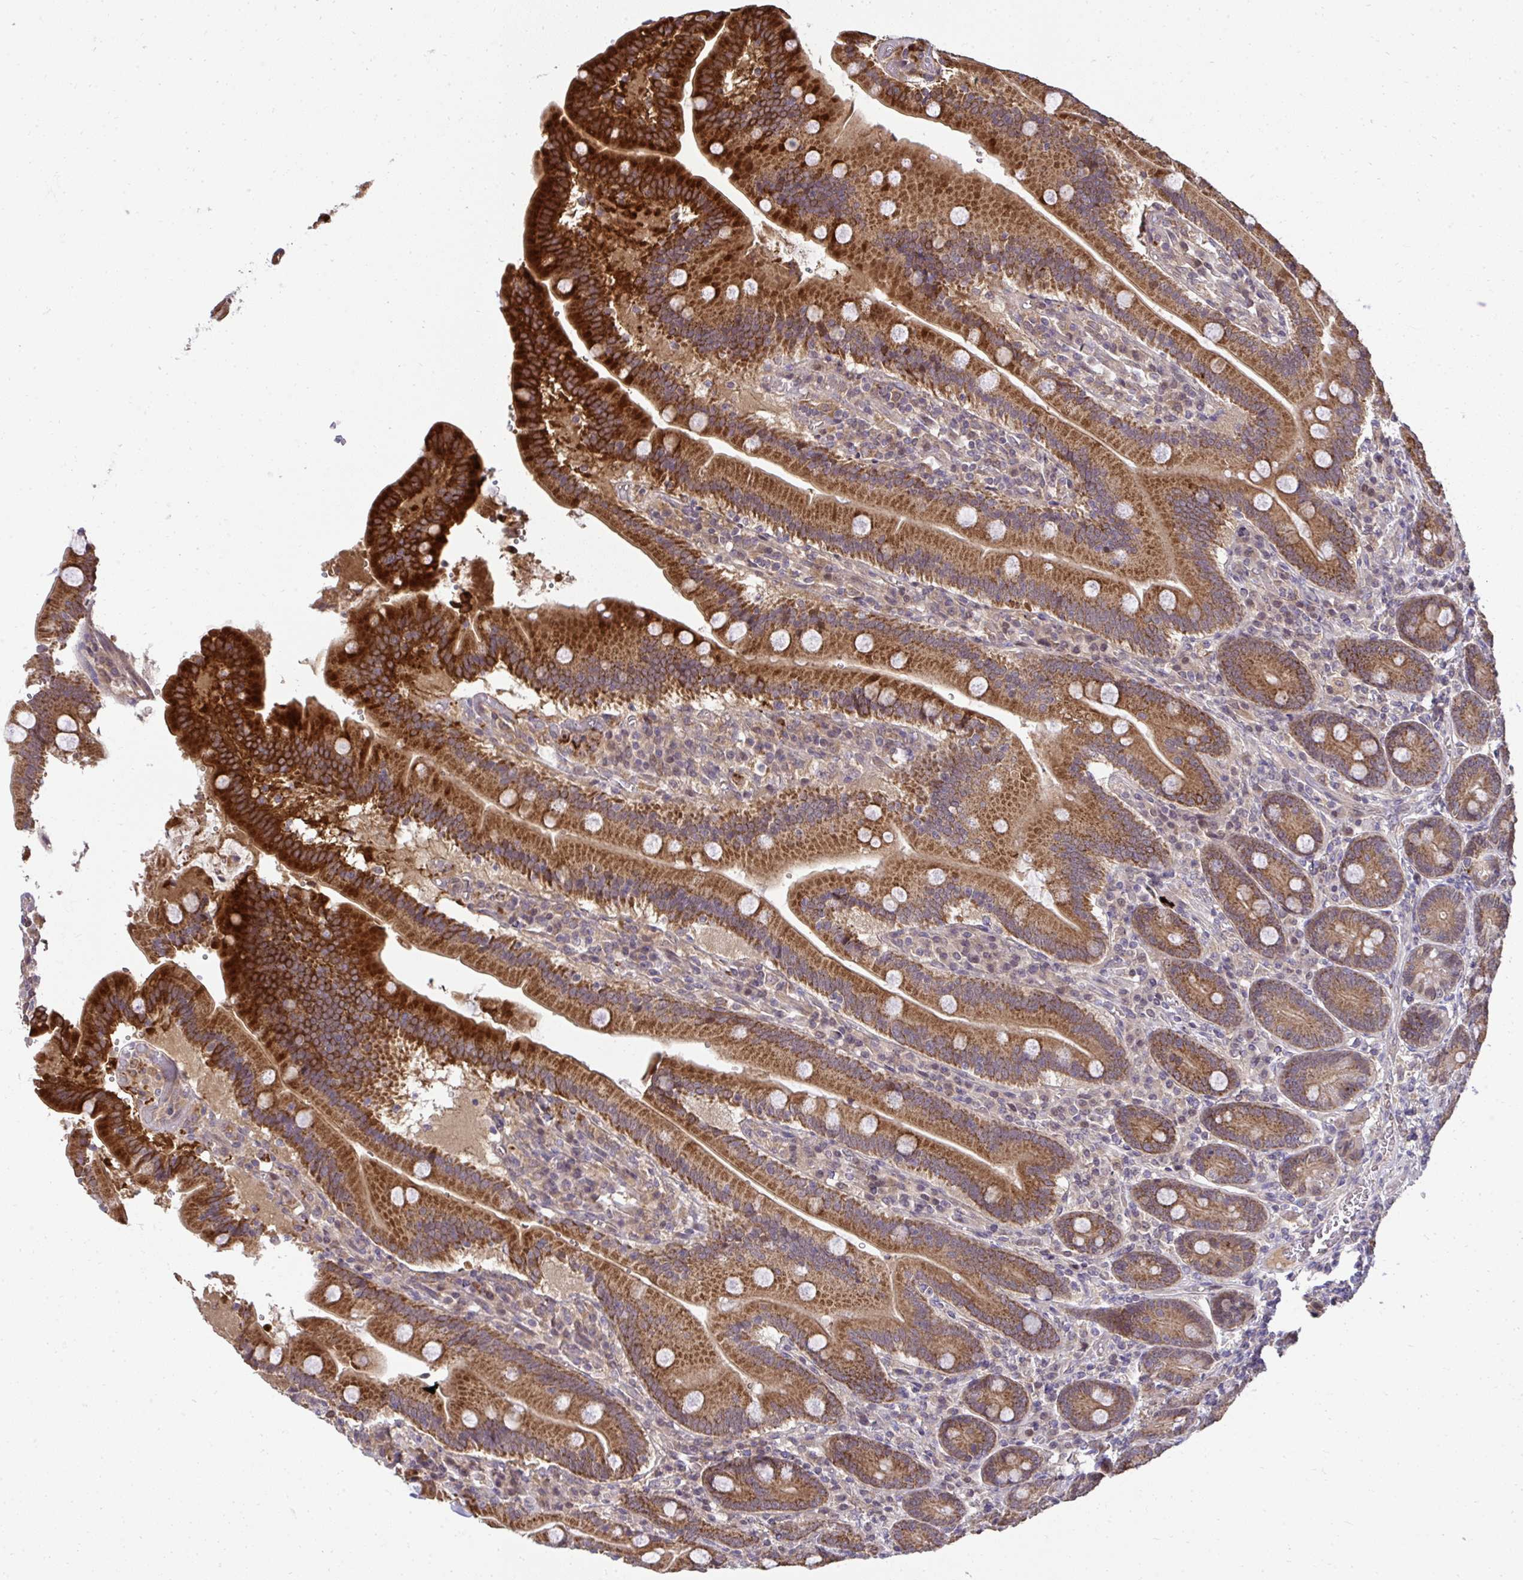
{"staining": {"intensity": "strong", "quantity": ">75%", "location": "cytoplasmic/membranous"}, "tissue": "duodenum", "cell_type": "Glandular cells", "image_type": "normal", "snomed": [{"axis": "morphology", "description": "Normal tissue, NOS"}, {"axis": "topography", "description": "Duodenum"}], "caption": "Immunohistochemical staining of benign duodenum reveals strong cytoplasmic/membranous protein positivity in approximately >75% of glandular cells.", "gene": "RDH14", "patient": {"sex": "female", "age": 62}}